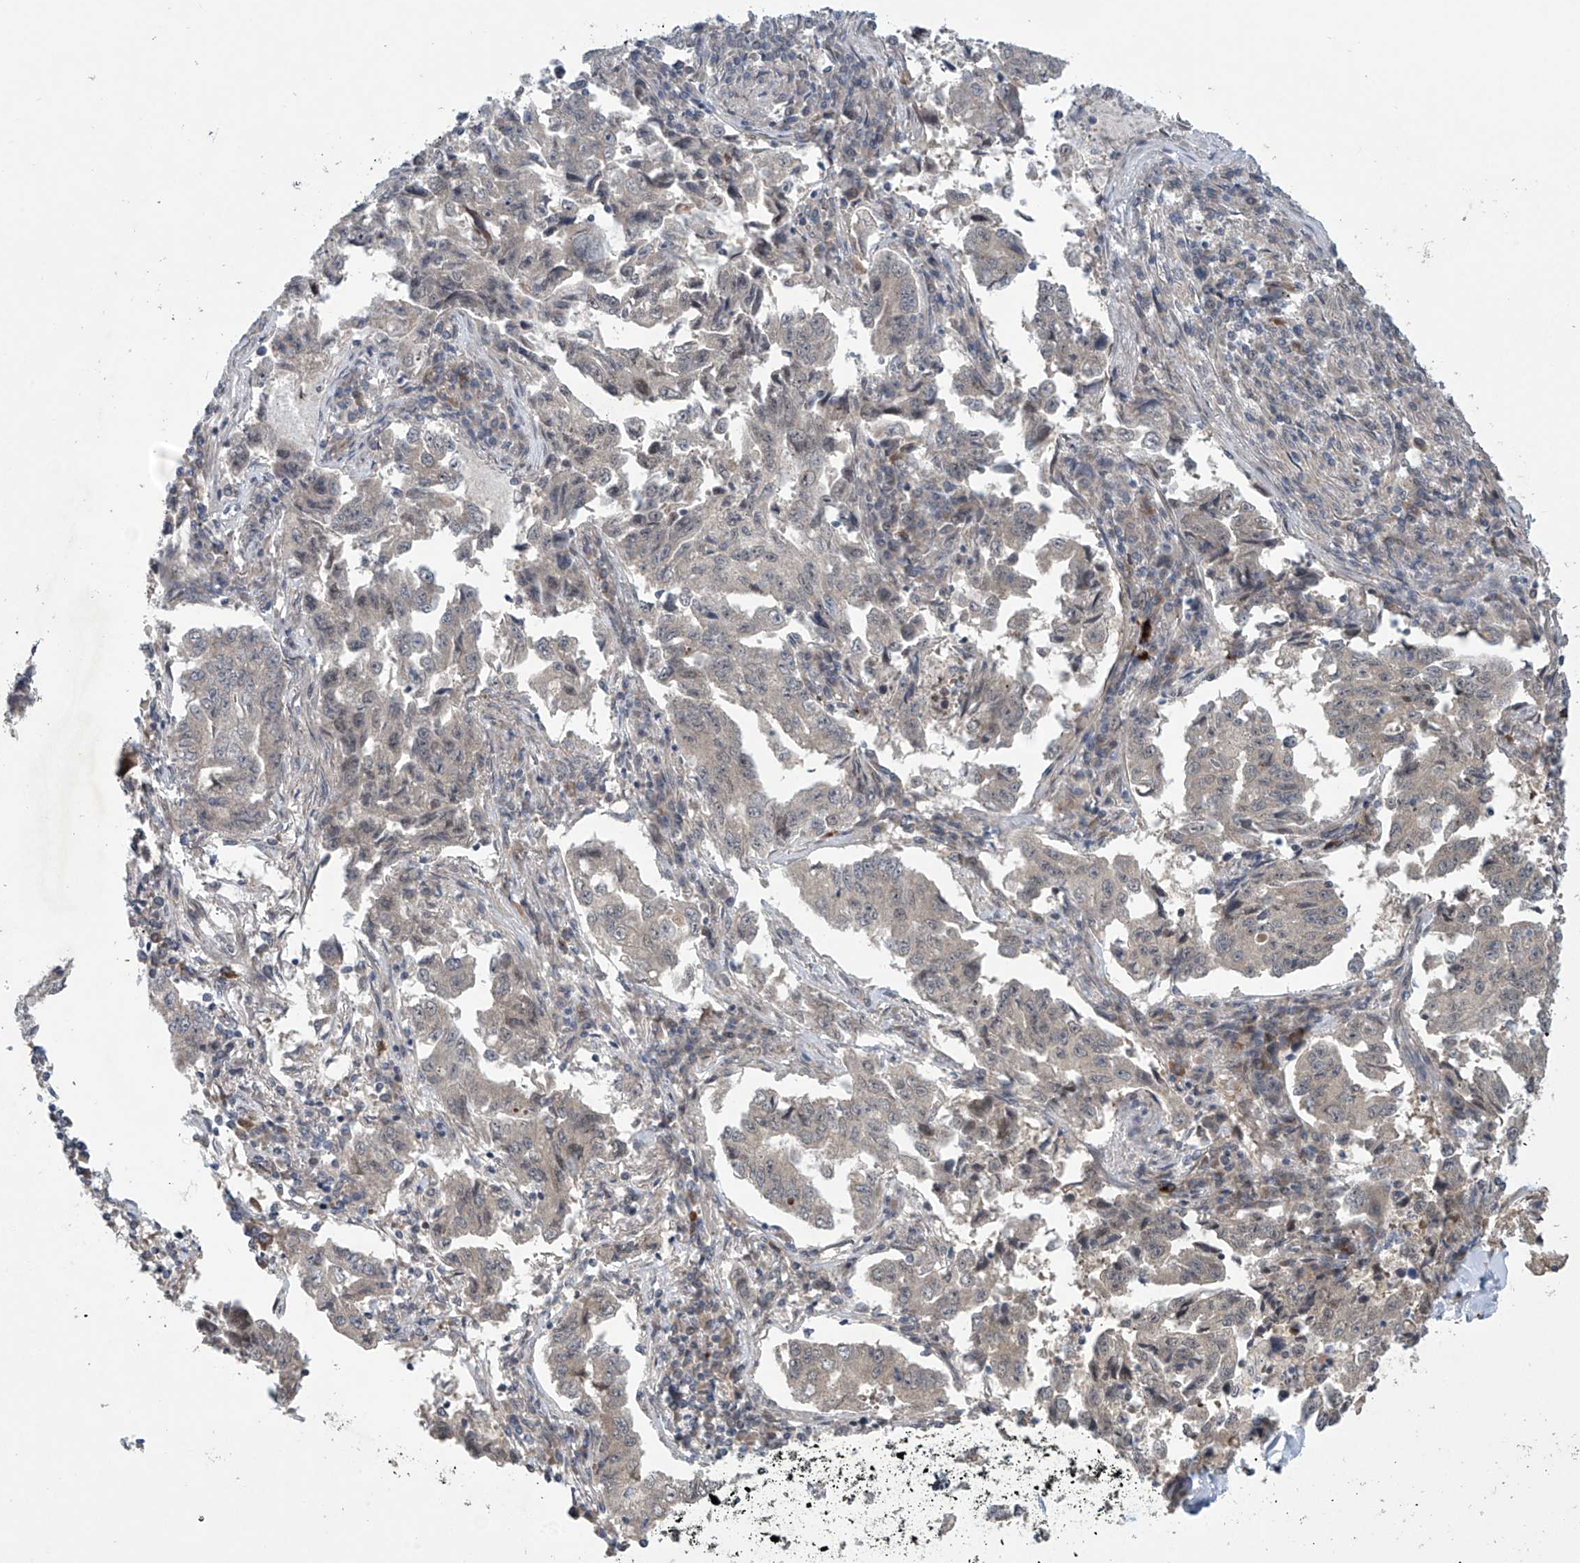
{"staining": {"intensity": "weak", "quantity": "<25%", "location": "cytoplasmic/membranous"}, "tissue": "lung cancer", "cell_type": "Tumor cells", "image_type": "cancer", "snomed": [{"axis": "morphology", "description": "Adenocarcinoma, NOS"}, {"axis": "topography", "description": "Lung"}], "caption": "The image demonstrates no significant staining in tumor cells of adenocarcinoma (lung). (Brightfield microscopy of DAB (3,3'-diaminobenzidine) immunohistochemistry (IHC) at high magnification).", "gene": "ABHD13", "patient": {"sex": "female", "age": 51}}